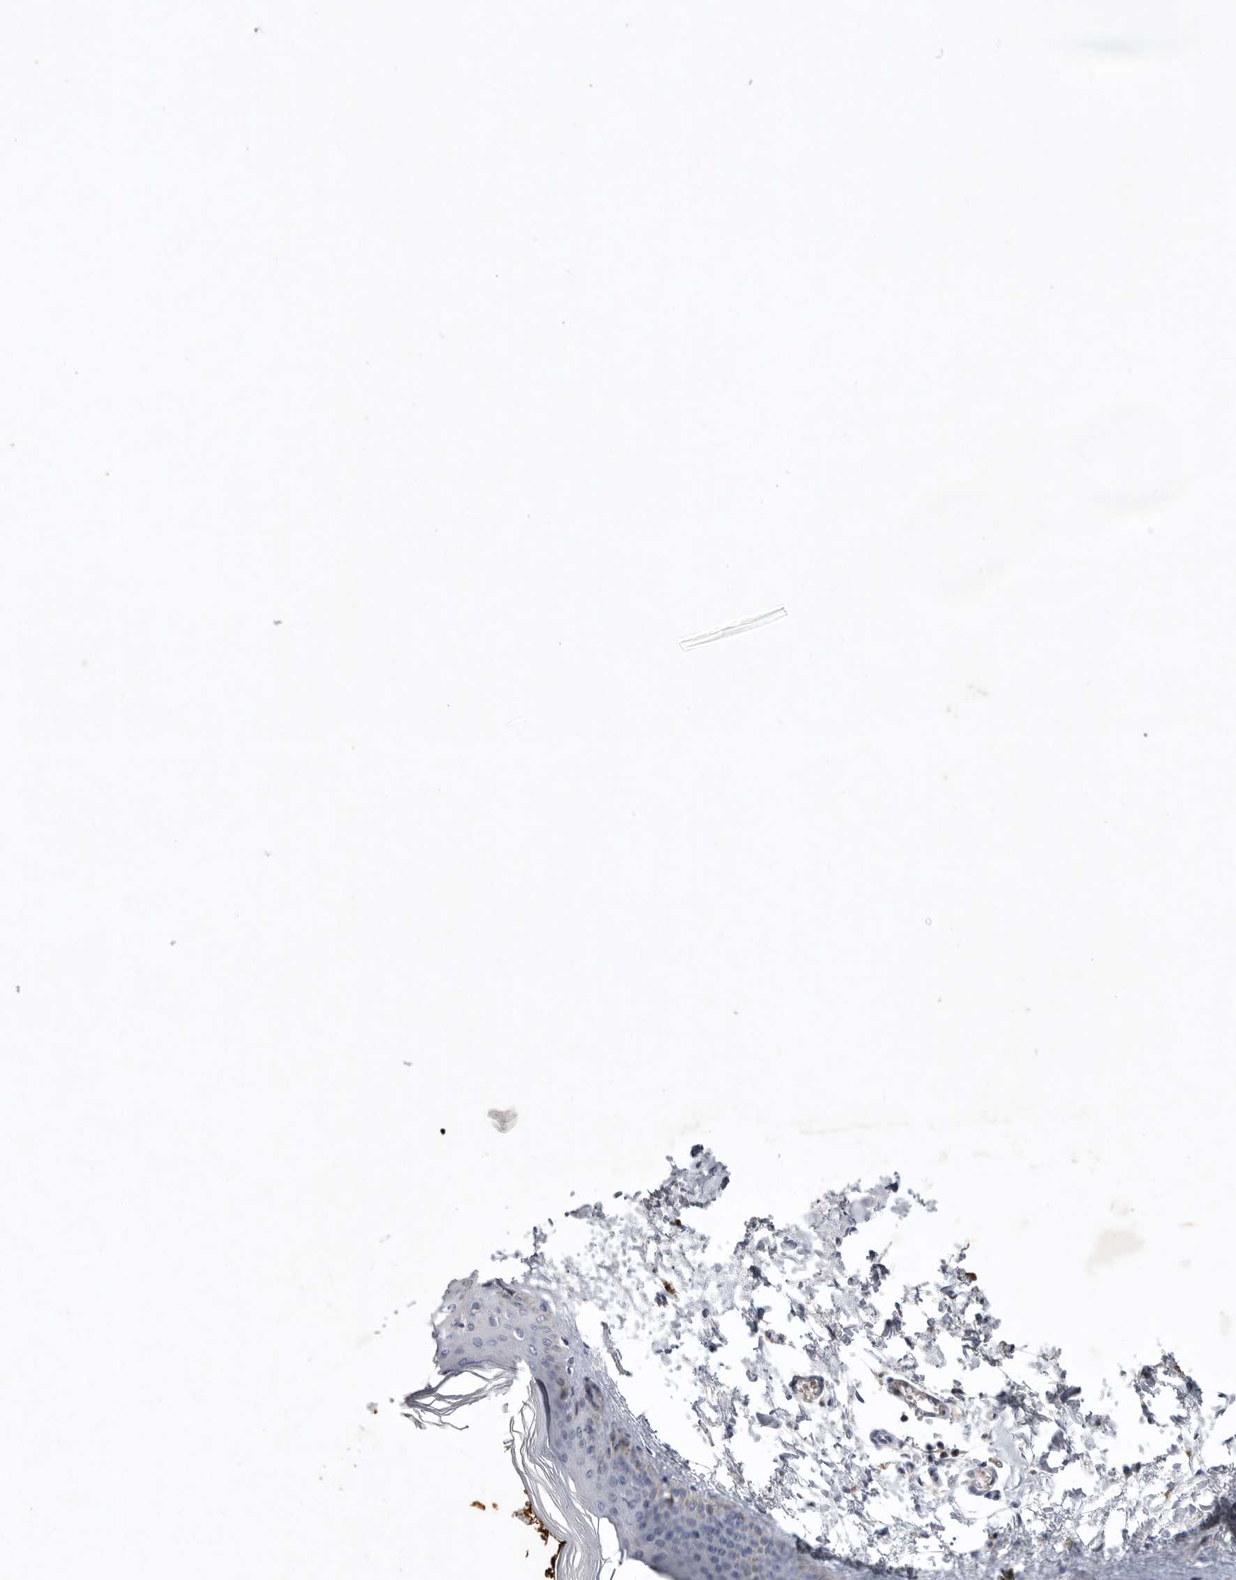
{"staining": {"intensity": "negative", "quantity": "none", "location": "none"}, "tissue": "skin", "cell_type": "Fibroblasts", "image_type": "normal", "snomed": [{"axis": "morphology", "description": "Normal tissue, NOS"}, {"axis": "topography", "description": "Skin"}], "caption": "High power microscopy micrograph of an IHC micrograph of unremarkable skin, revealing no significant expression in fibroblasts.", "gene": "TNFSF14", "patient": {"sex": "female", "age": 27}}